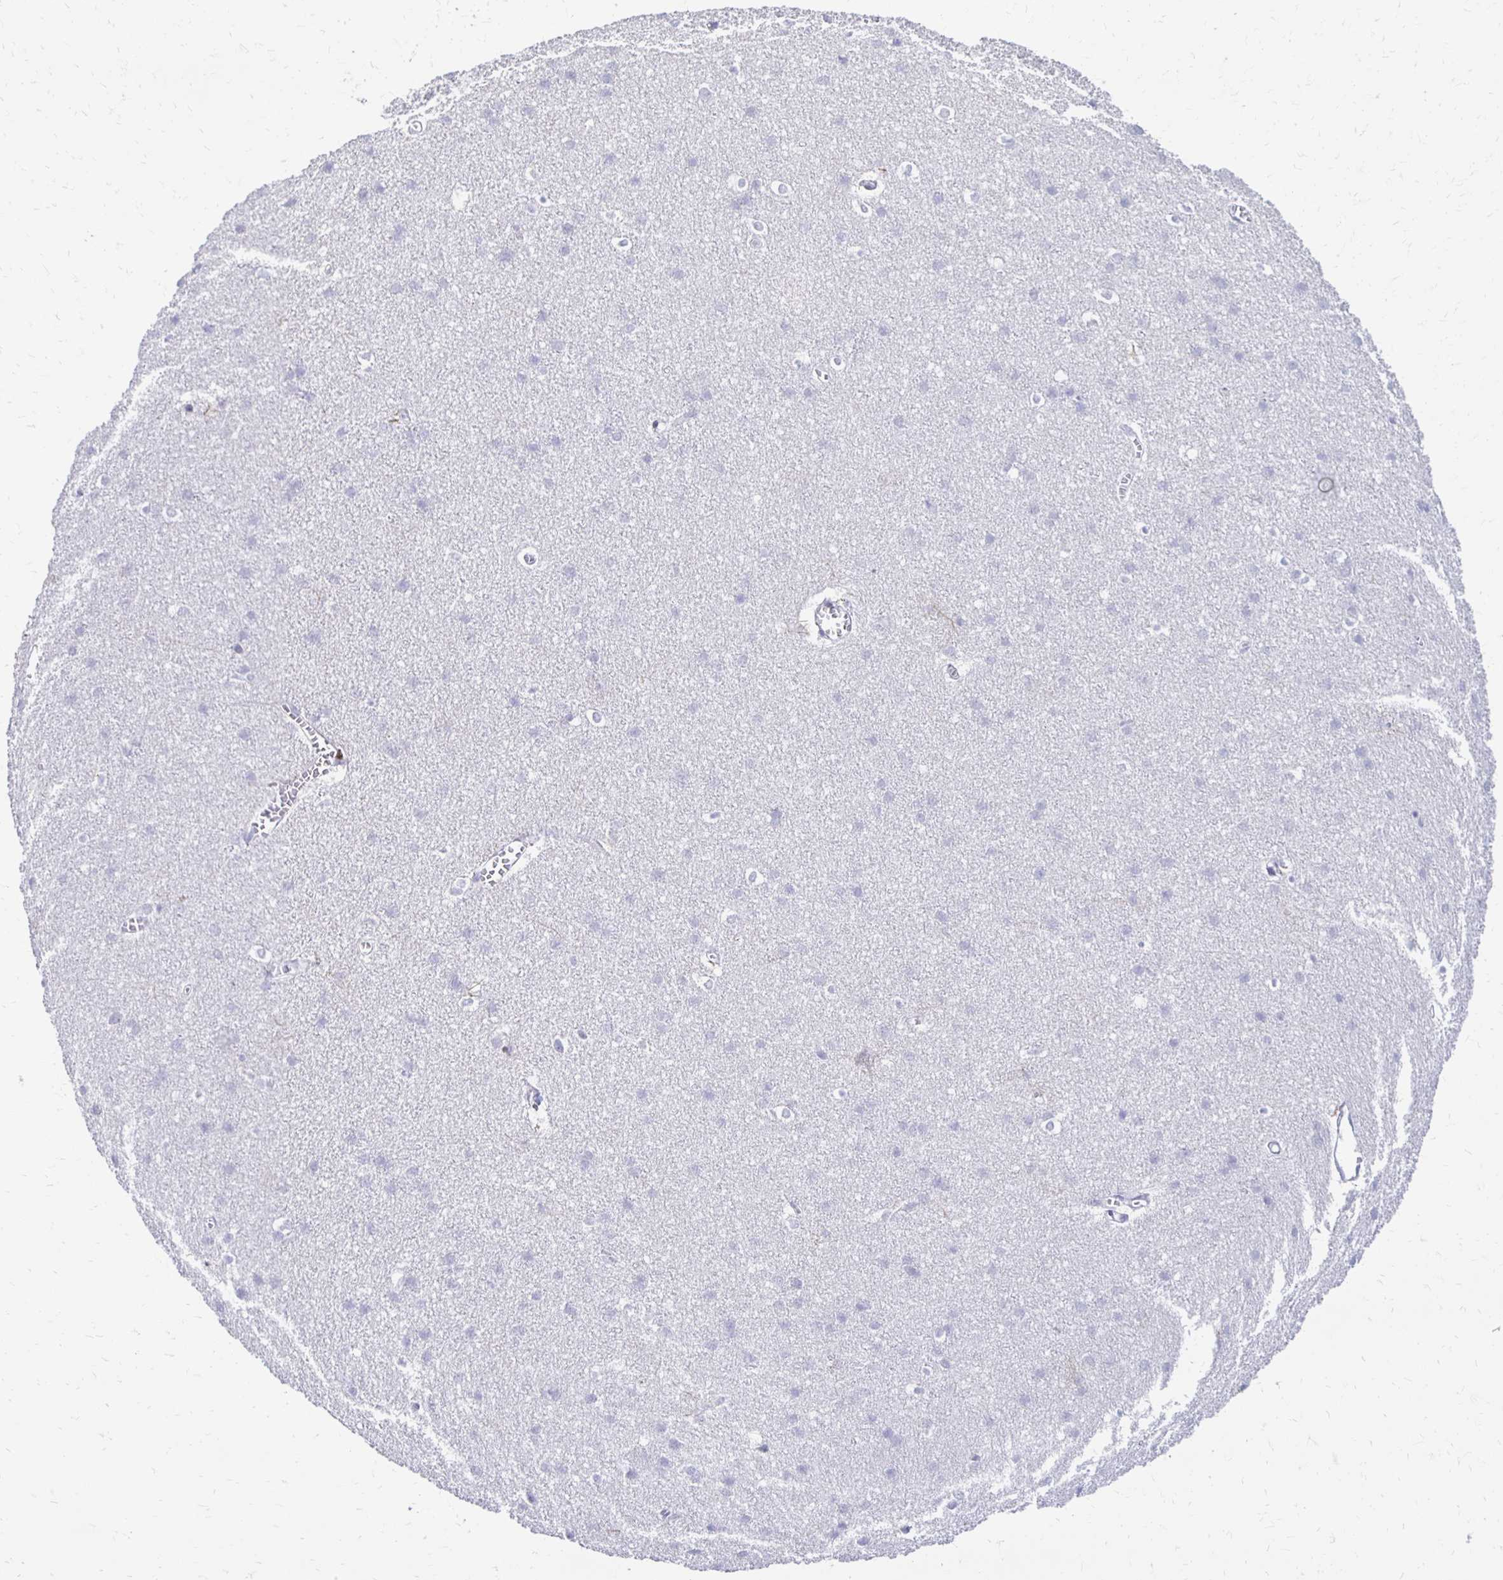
{"staining": {"intensity": "negative", "quantity": "none", "location": "none"}, "tissue": "cerebral cortex", "cell_type": "Endothelial cells", "image_type": "normal", "snomed": [{"axis": "morphology", "description": "Normal tissue, NOS"}, {"axis": "topography", "description": "Cerebral cortex"}], "caption": "A photomicrograph of cerebral cortex stained for a protein displays no brown staining in endothelial cells.", "gene": "RYR1", "patient": {"sex": "male", "age": 37}}